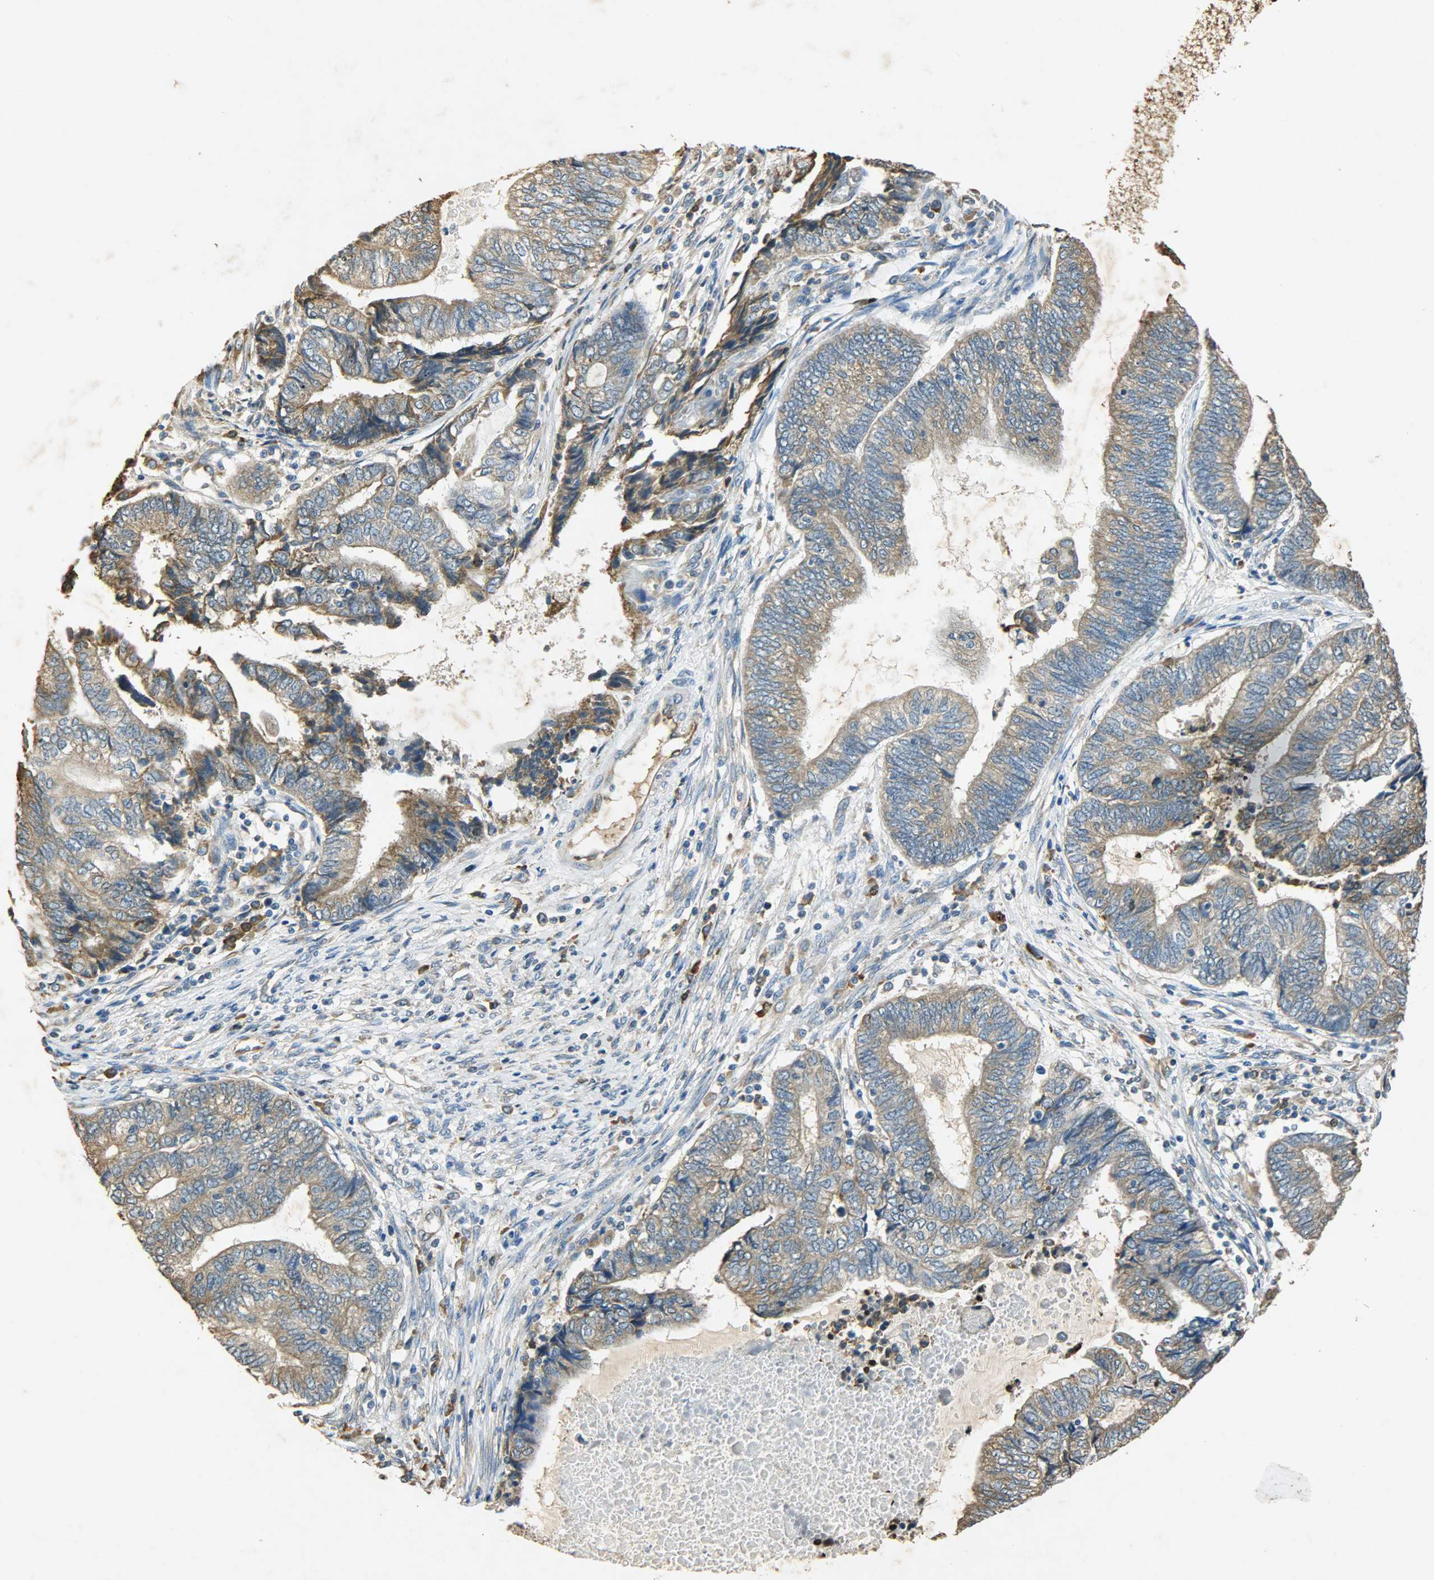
{"staining": {"intensity": "moderate", "quantity": ">75%", "location": "cytoplasmic/membranous"}, "tissue": "endometrial cancer", "cell_type": "Tumor cells", "image_type": "cancer", "snomed": [{"axis": "morphology", "description": "Adenocarcinoma, NOS"}, {"axis": "topography", "description": "Uterus"}, {"axis": "topography", "description": "Endometrium"}], "caption": "Immunohistochemical staining of endometrial cancer shows medium levels of moderate cytoplasmic/membranous protein positivity in about >75% of tumor cells.", "gene": "HSPA5", "patient": {"sex": "female", "age": 70}}